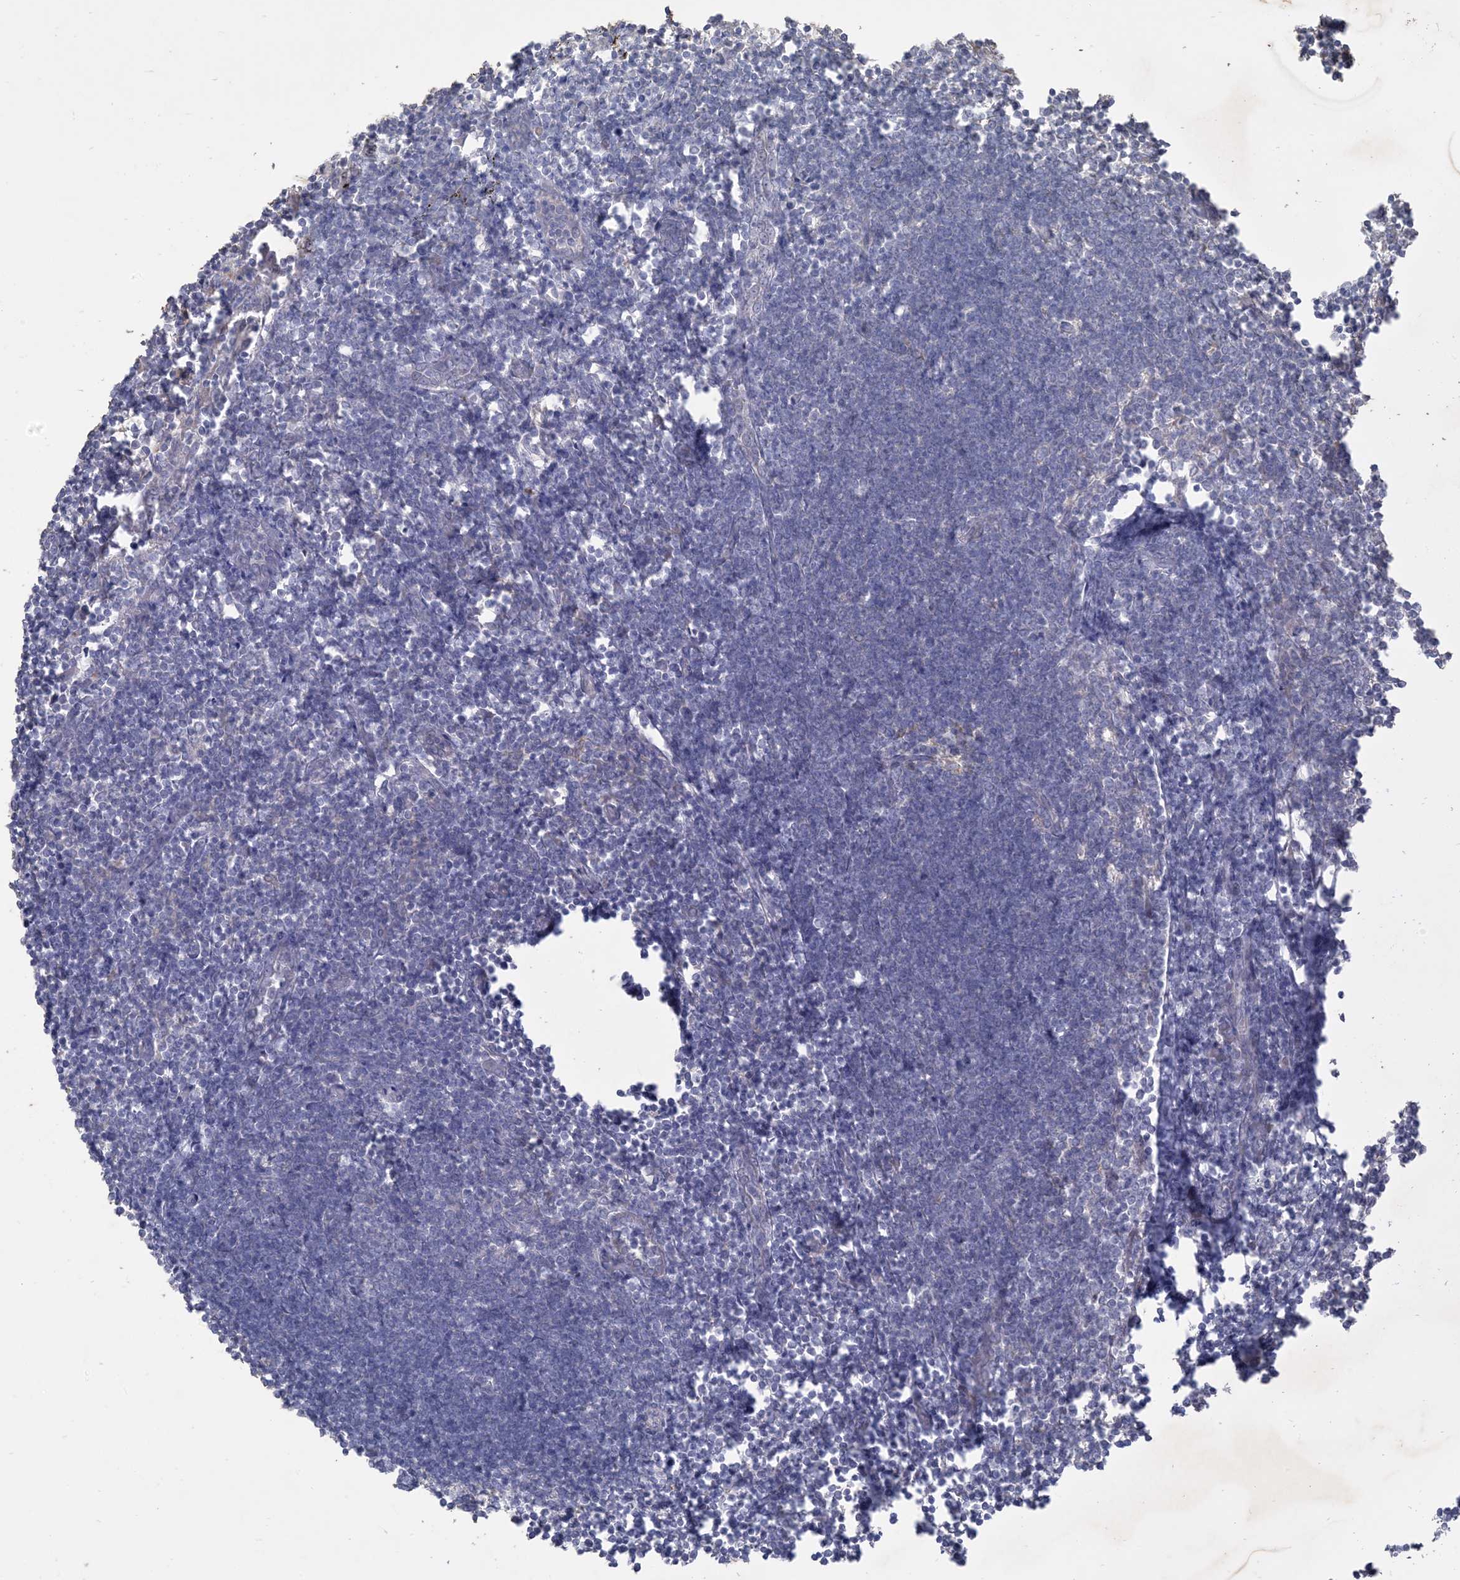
{"staining": {"intensity": "negative", "quantity": "none", "location": "none"}, "tissue": "lymph node", "cell_type": "Germinal center cells", "image_type": "normal", "snomed": [{"axis": "morphology", "description": "Normal tissue, NOS"}, {"axis": "morphology", "description": "Malignant melanoma, Metastatic site"}, {"axis": "topography", "description": "Lymph node"}], "caption": "Immunohistochemistry of unremarkable lymph node reveals no positivity in germinal center cells.", "gene": "RNF175", "patient": {"sex": "male", "age": 41}}